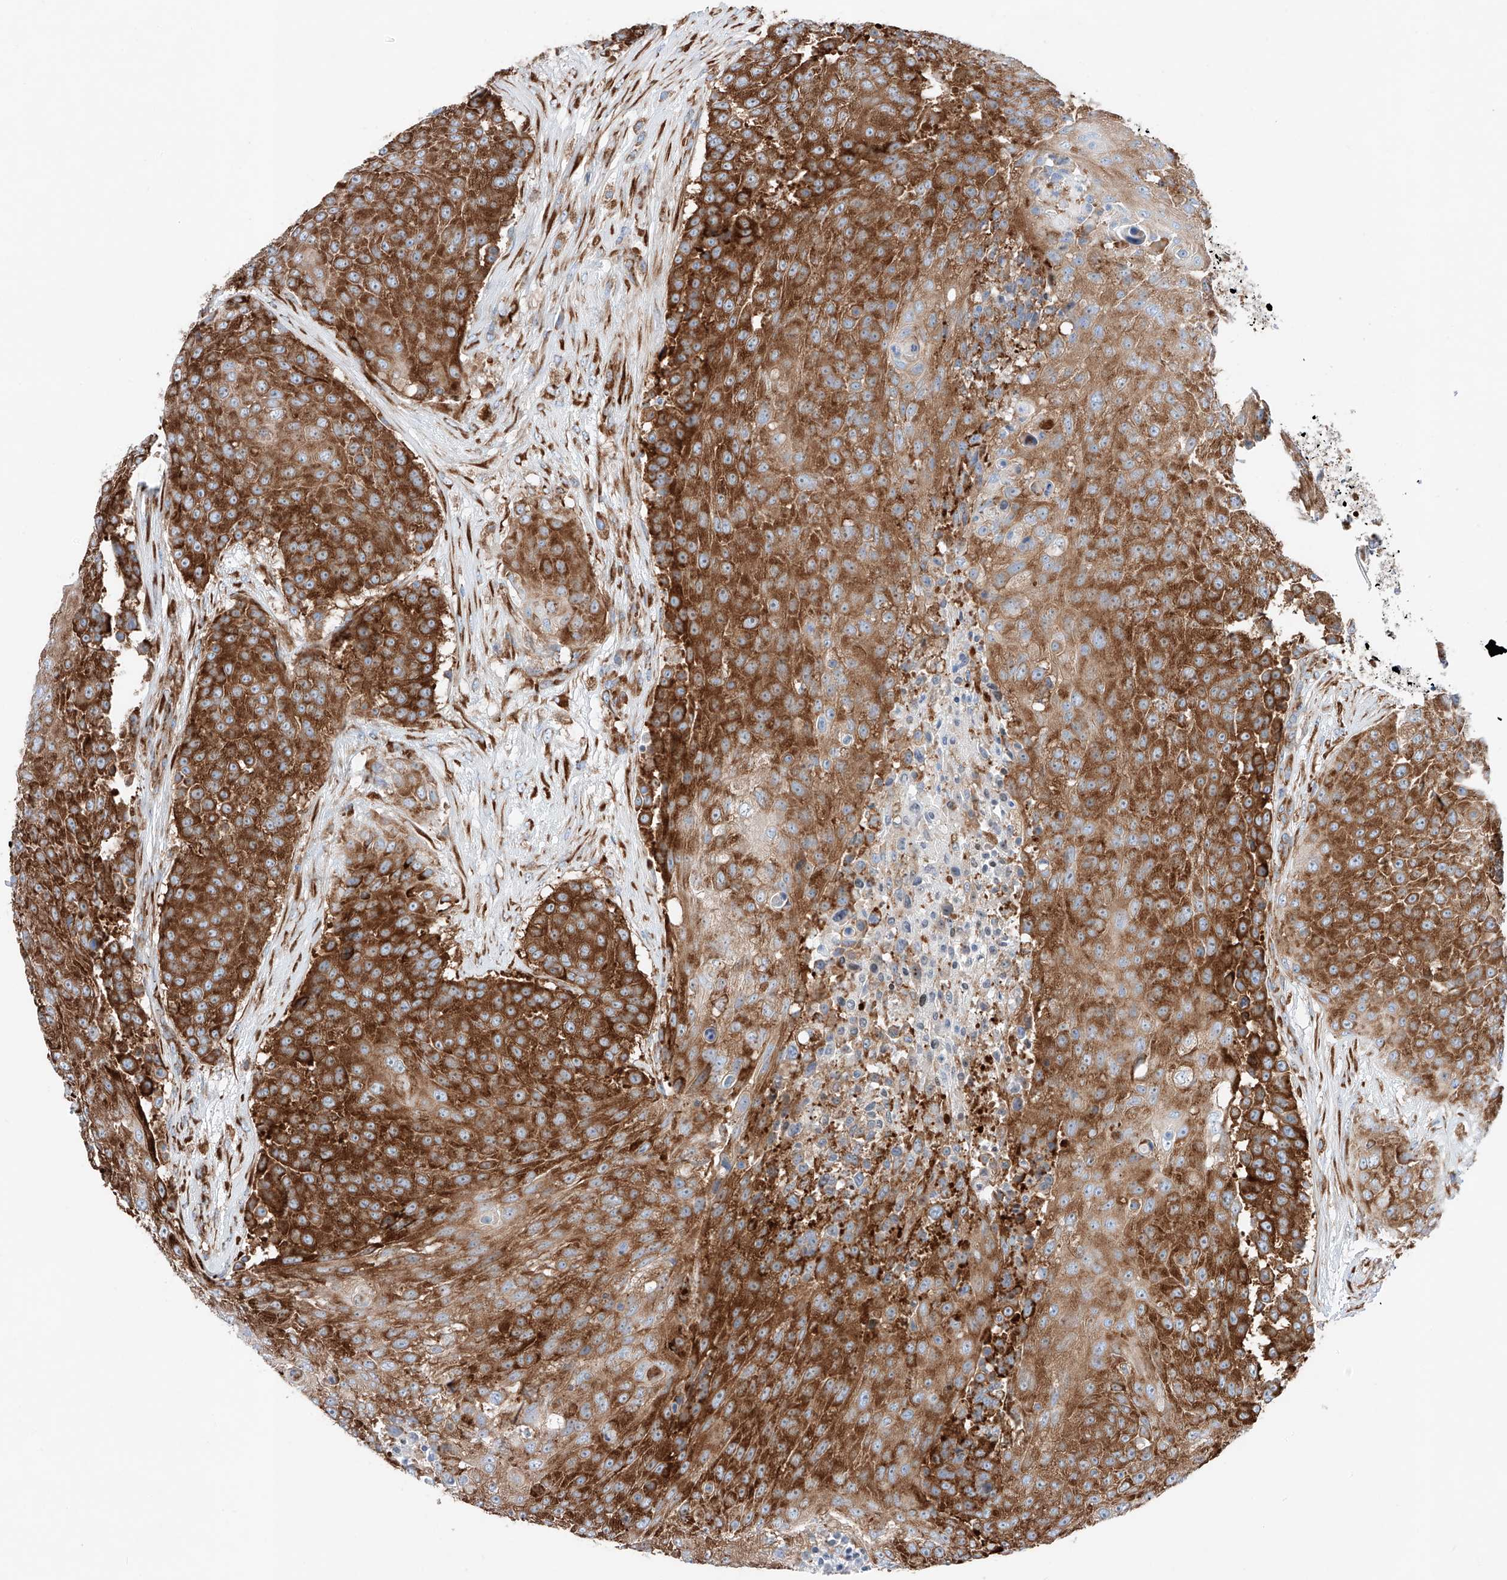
{"staining": {"intensity": "strong", "quantity": ">75%", "location": "cytoplasmic/membranous"}, "tissue": "urothelial cancer", "cell_type": "Tumor cells", "image_type": "cancer", "snomed": [{"axis": "morphology", "description": "Urothelial carcinoma, High grade"}, {"axis": "topography", "description": "Urinary bladder"}], "caption": "DAB (3,3'-diaminobenzidine) immunohistochemical staining of urothelial cancer demonstrates strong cytoplasmic/membranous protein expression in about >75% of tumor cells.", "gene": "CRELD1", "patient": {"sex": "female", "age": 63}}